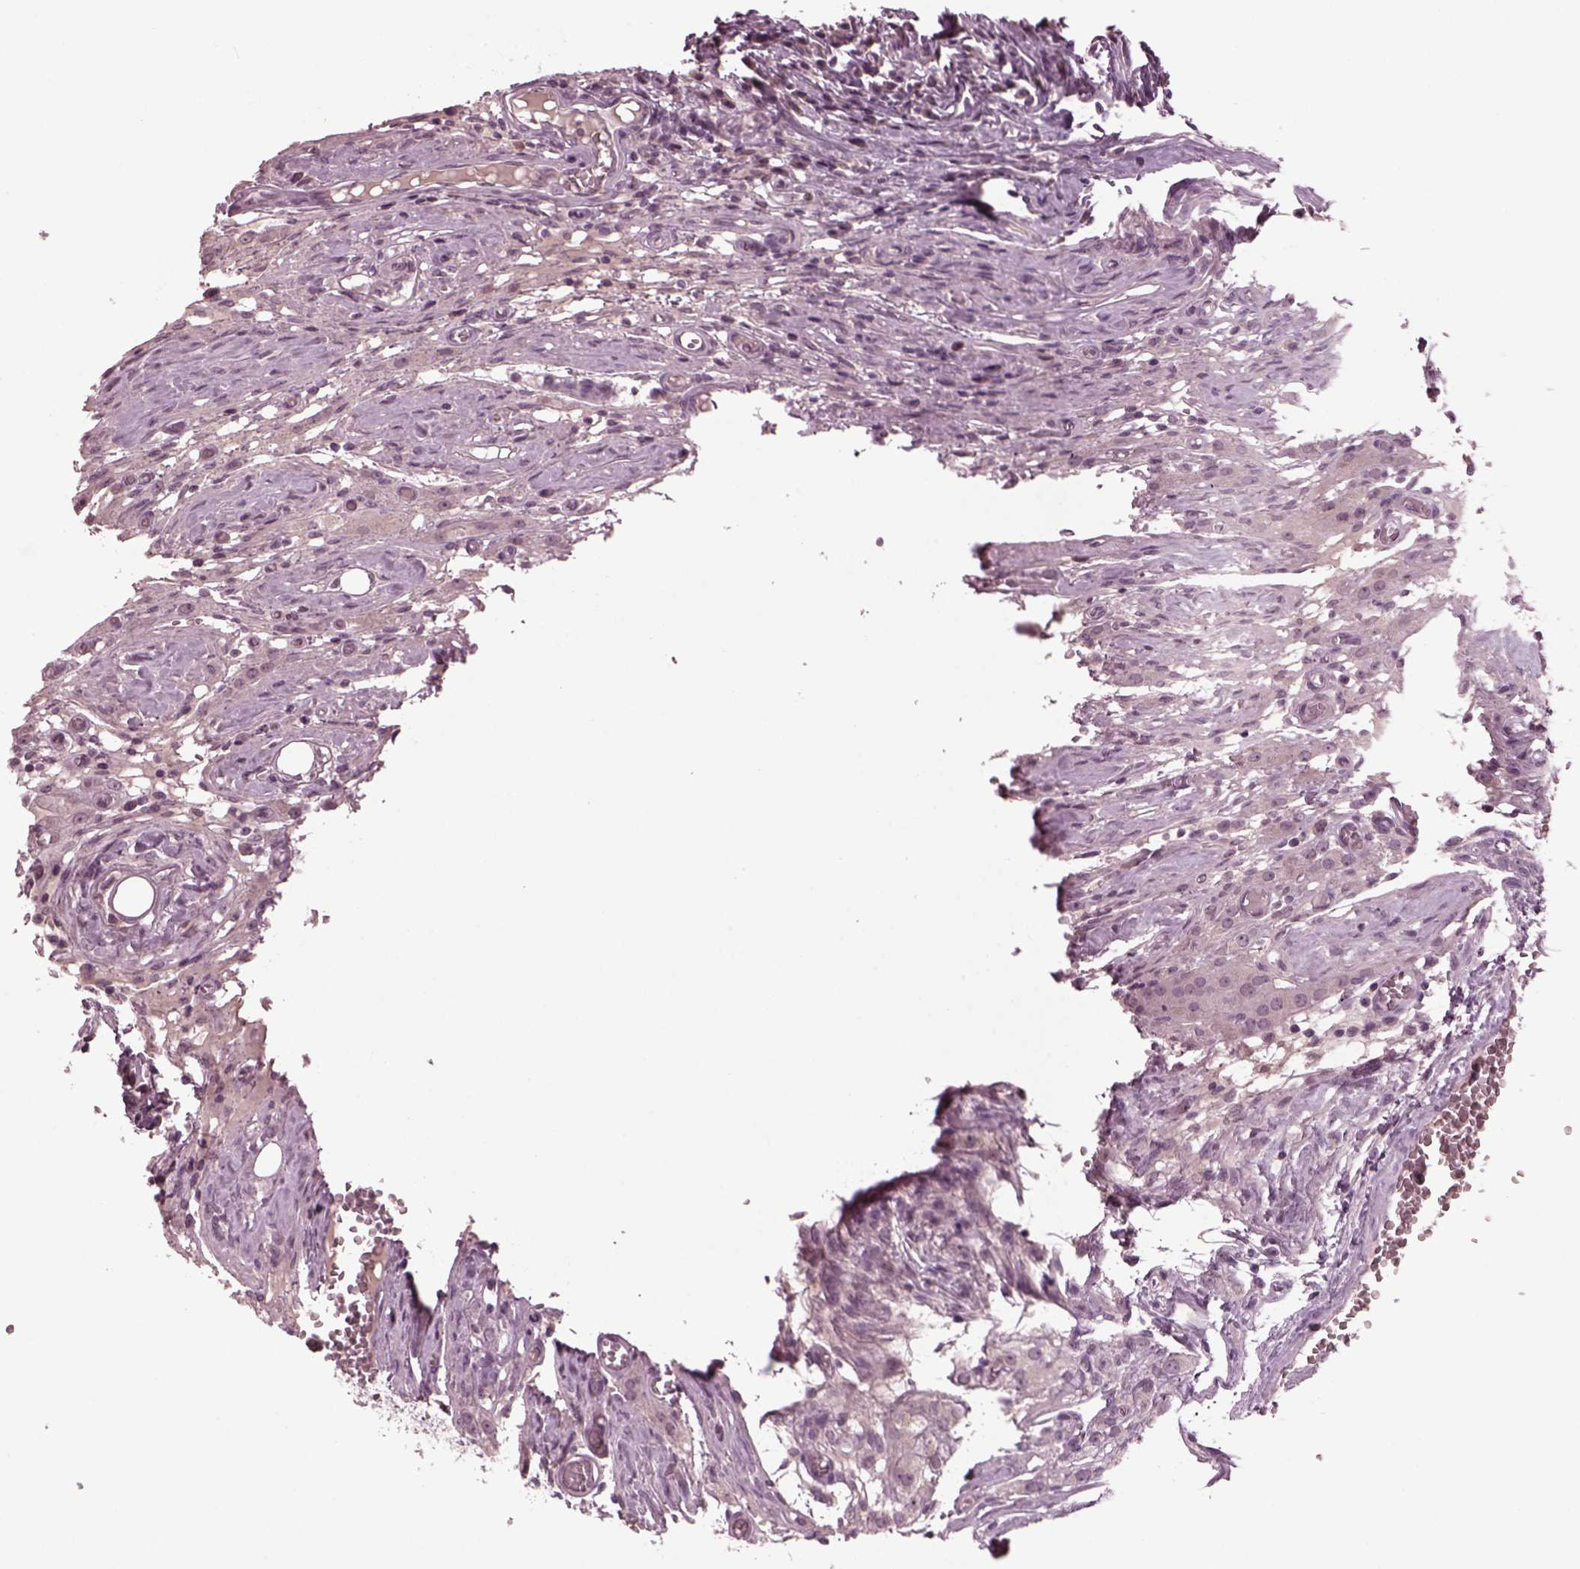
{"staining": {"intensity": "negative", "quantity": "none", "location": "none"}, "tissue": "testis cancer", "cell_type": "Tumor cells", "image_type": "cancer", "snomed": [{"axis": "morphology", "description": "Carcinoma, Embryonal, NOS"}, {"axis": "topography", "description": "Testis"}], "caption": "Embryonal carcinoma (testis) stained for a protein using immunohistochemistry (IHC) shows no positivity tumor cells.", "gene": "CLCN4", "patient": {"sex": "male", "age": 36}}